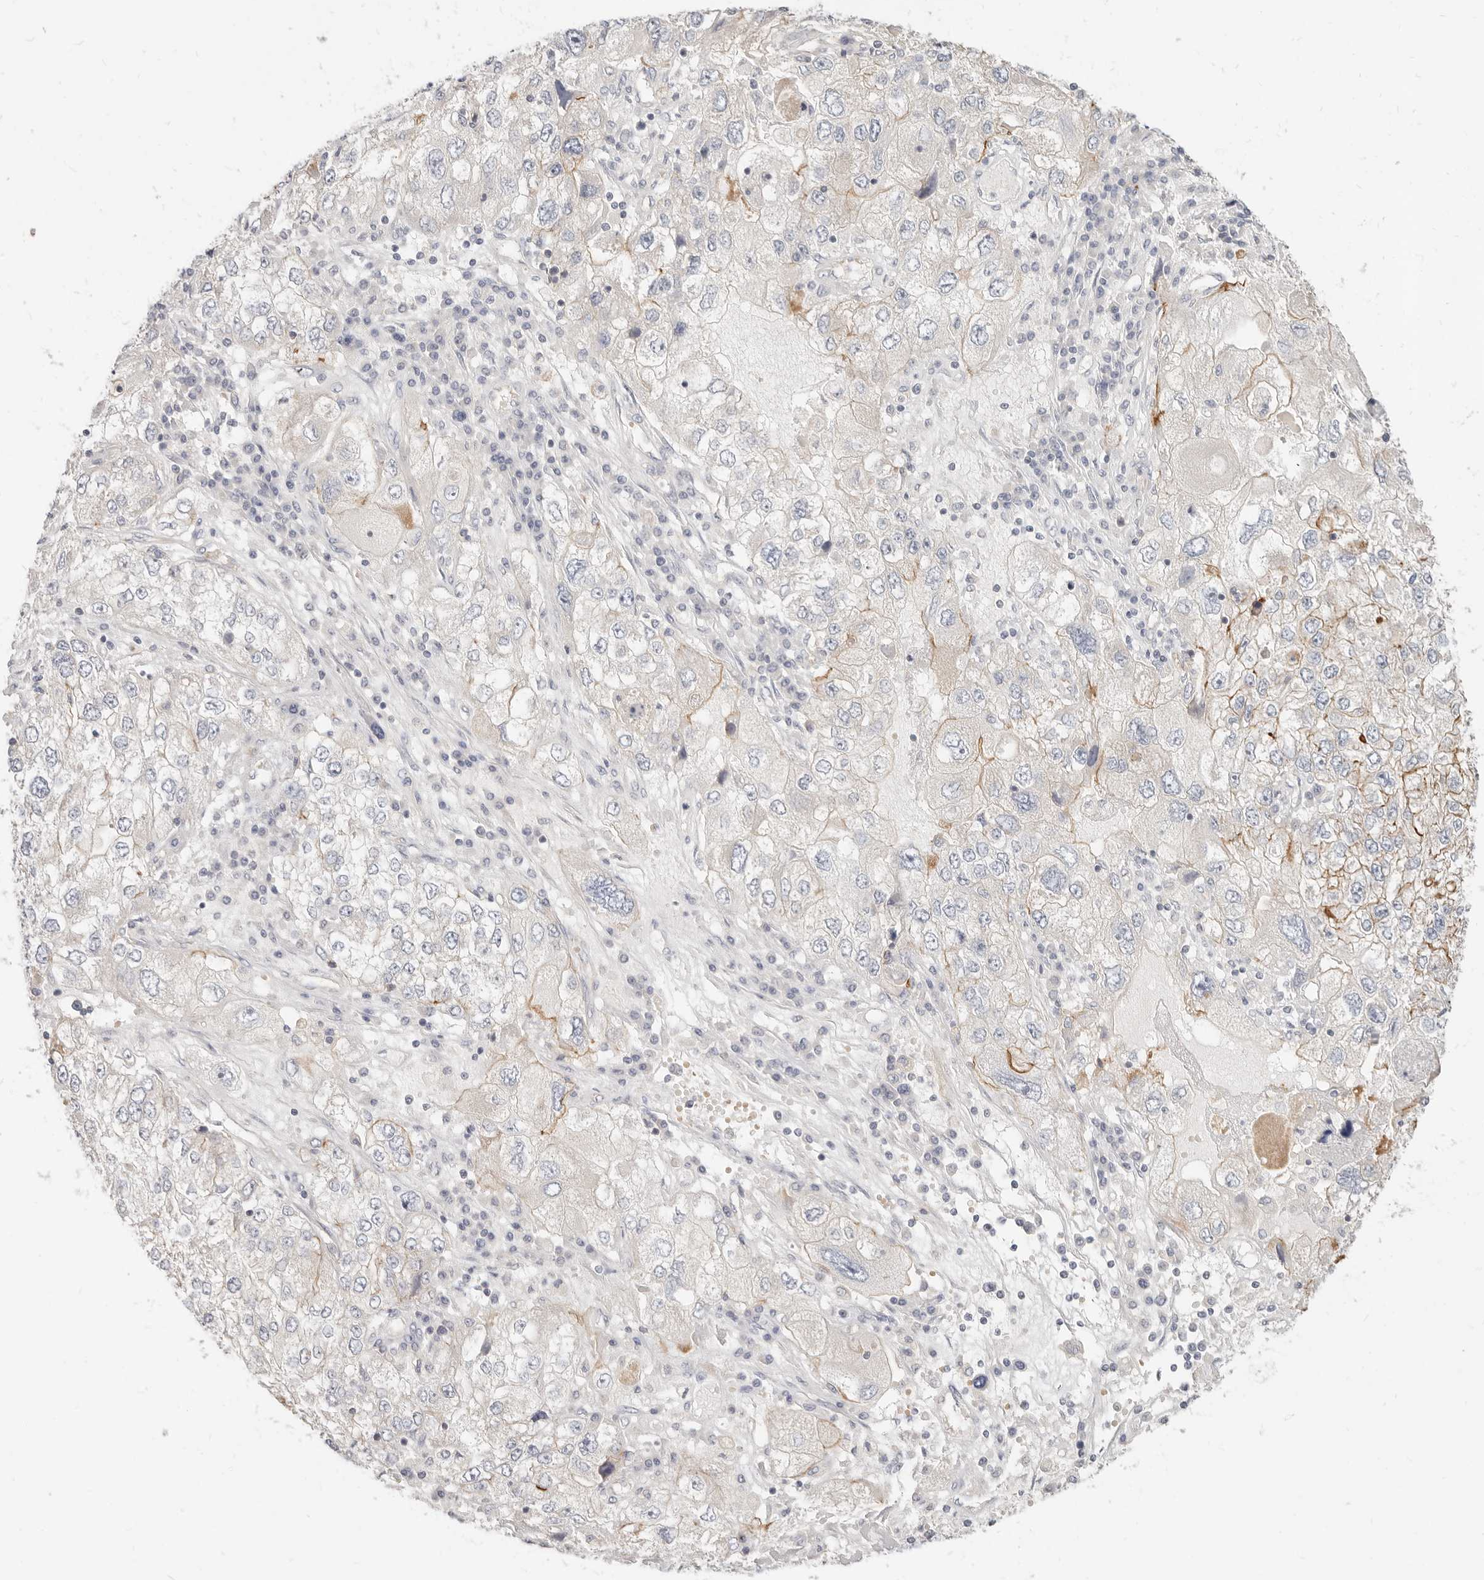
{"staining": {"intensity": "moderate", "quantity": "<25%", "location": "cytoplasmic/membranous"}, "tissue": "endometrial cancer", "cell_type": "Tumor cells", "image_type": "cancer", "snomed": [{"axis": "morphology", "description": "Adenocarcinoma, NOS"}, {"axis": "topography", "description": "Endometrium"}], "caption": "This is an image of immunohistochemistry (IHC) staining of endometrial adenocarcinoma, which shows moderate staining in the cytoplasmic/membranous of tumor cells.", "gene": "LTB4R2", "patient": {"sex": "female", "age": 49}}